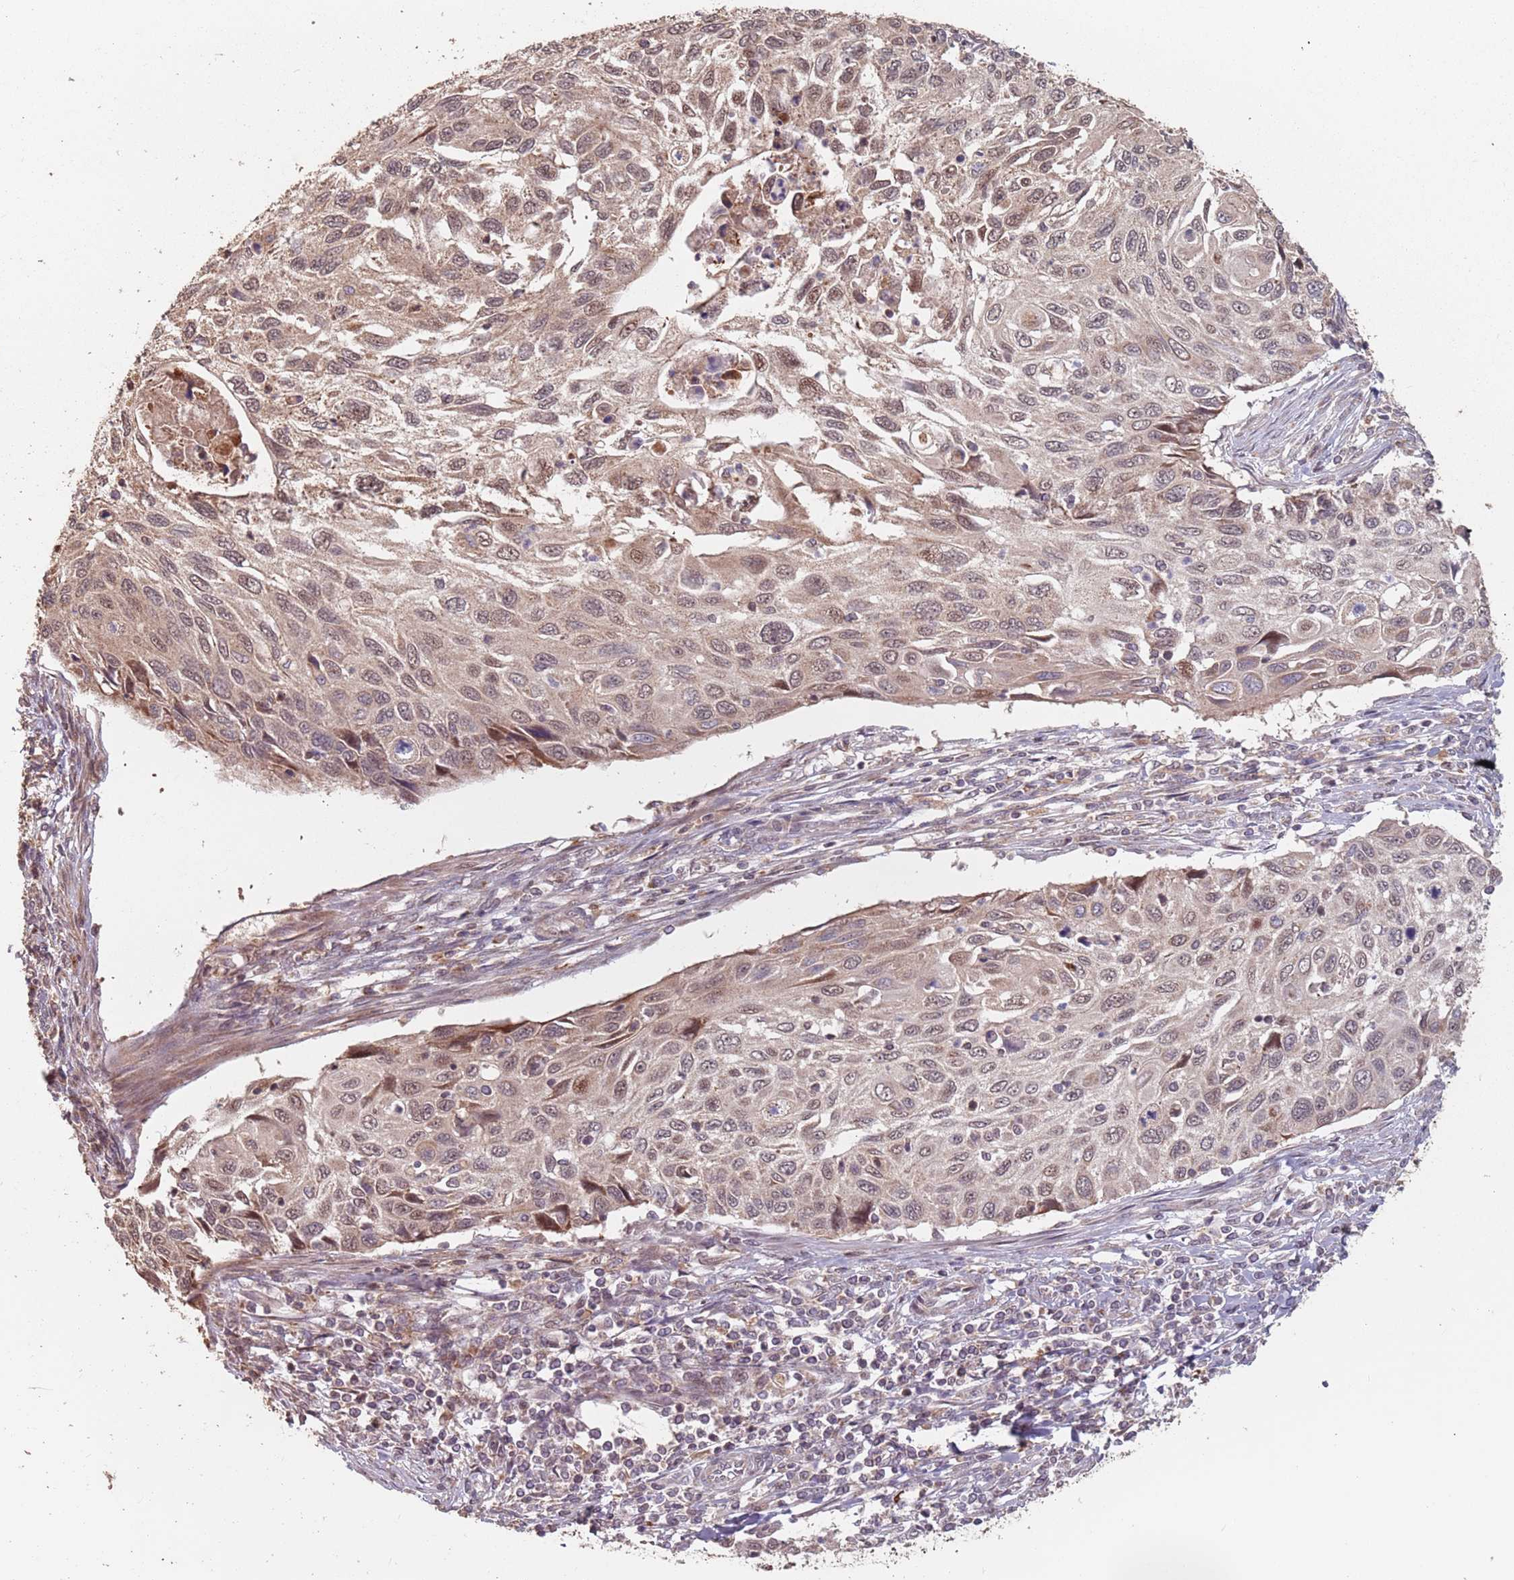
{"staining": {"intensity": "moderate", "quantity": ">75%", "location": "nuclear"}, "tissue": "cervical cancer", "cell_type": "Tumor cells", "image_type": "cancer", "snomed": [{"axis": "morphology", "description": "Squamous cell carcinoma, NOS"}, {"axis": "topography", "description": "Cervix"}], "caption": "Protein staining reveals moderate nuclear positivity in about >75% of tumor cells in cervical squamous cell carcinoma.", "gene": "VPS52", "patient": {"sex": "female", "age": 70}}